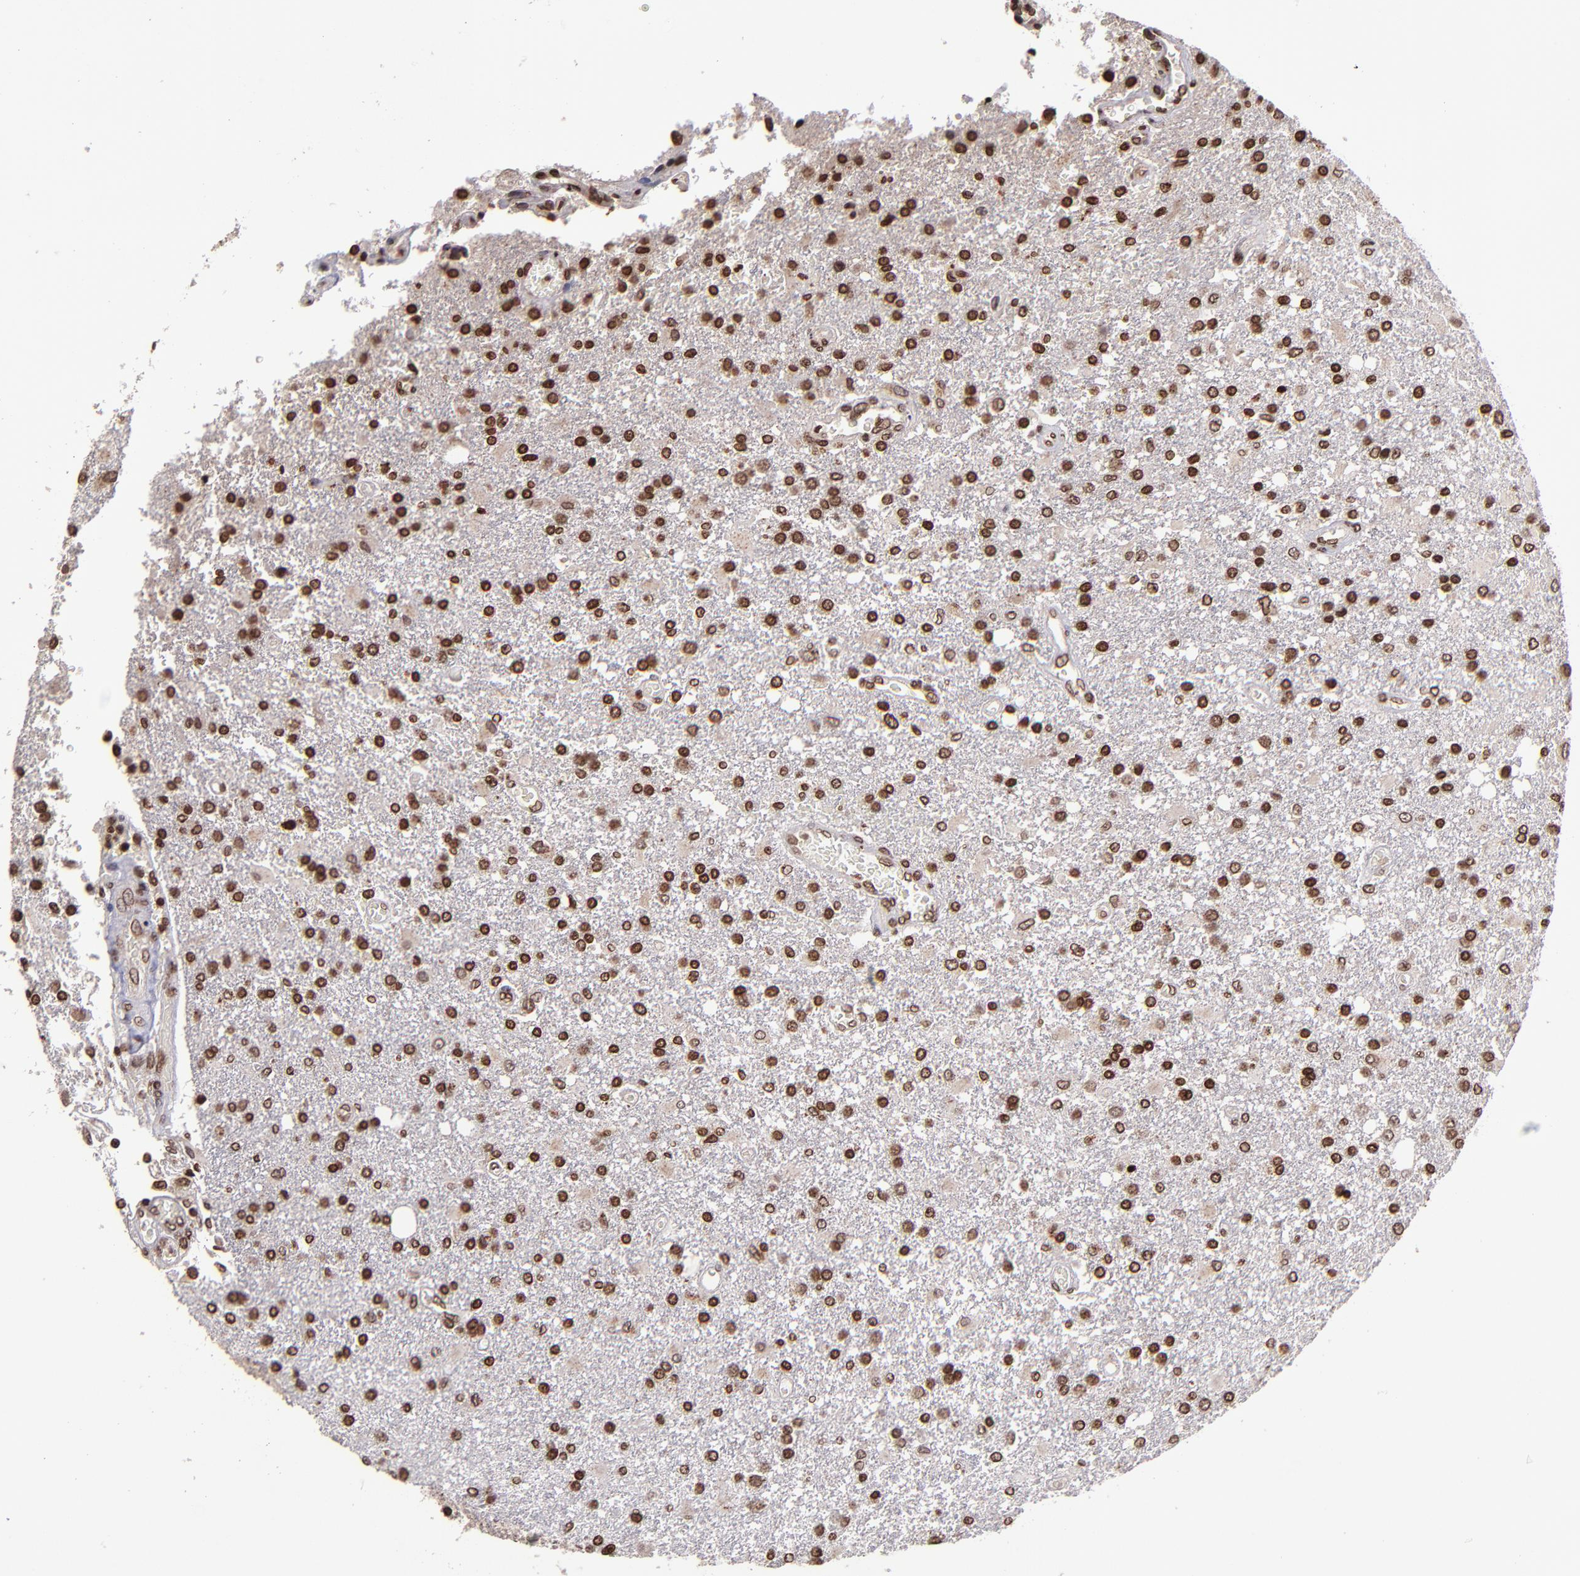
{"staining": {"intensity": "moderate", "quantity": ">75%", "location": "nuclear"}, "tissue": "glioma", "cell_type": "Tumor cells", "image_type": "cancer", "snomed": [{"axis": "morphology", "description": "Glioma, malignant, High grade"}, {"axis": "topography", "description": "Cerebral cortex"}], "caption": "The immunohistochemical stain labels moderate nuclear expression in tumor cells of high-grade glioma (malignant) tissue. (DAB (3,3'-diaminobenzidine) = brown stain, brightfield microscopy at high magnification).", "gene": "CSDC2", "patient": {"sex": "male", "age": 79}}